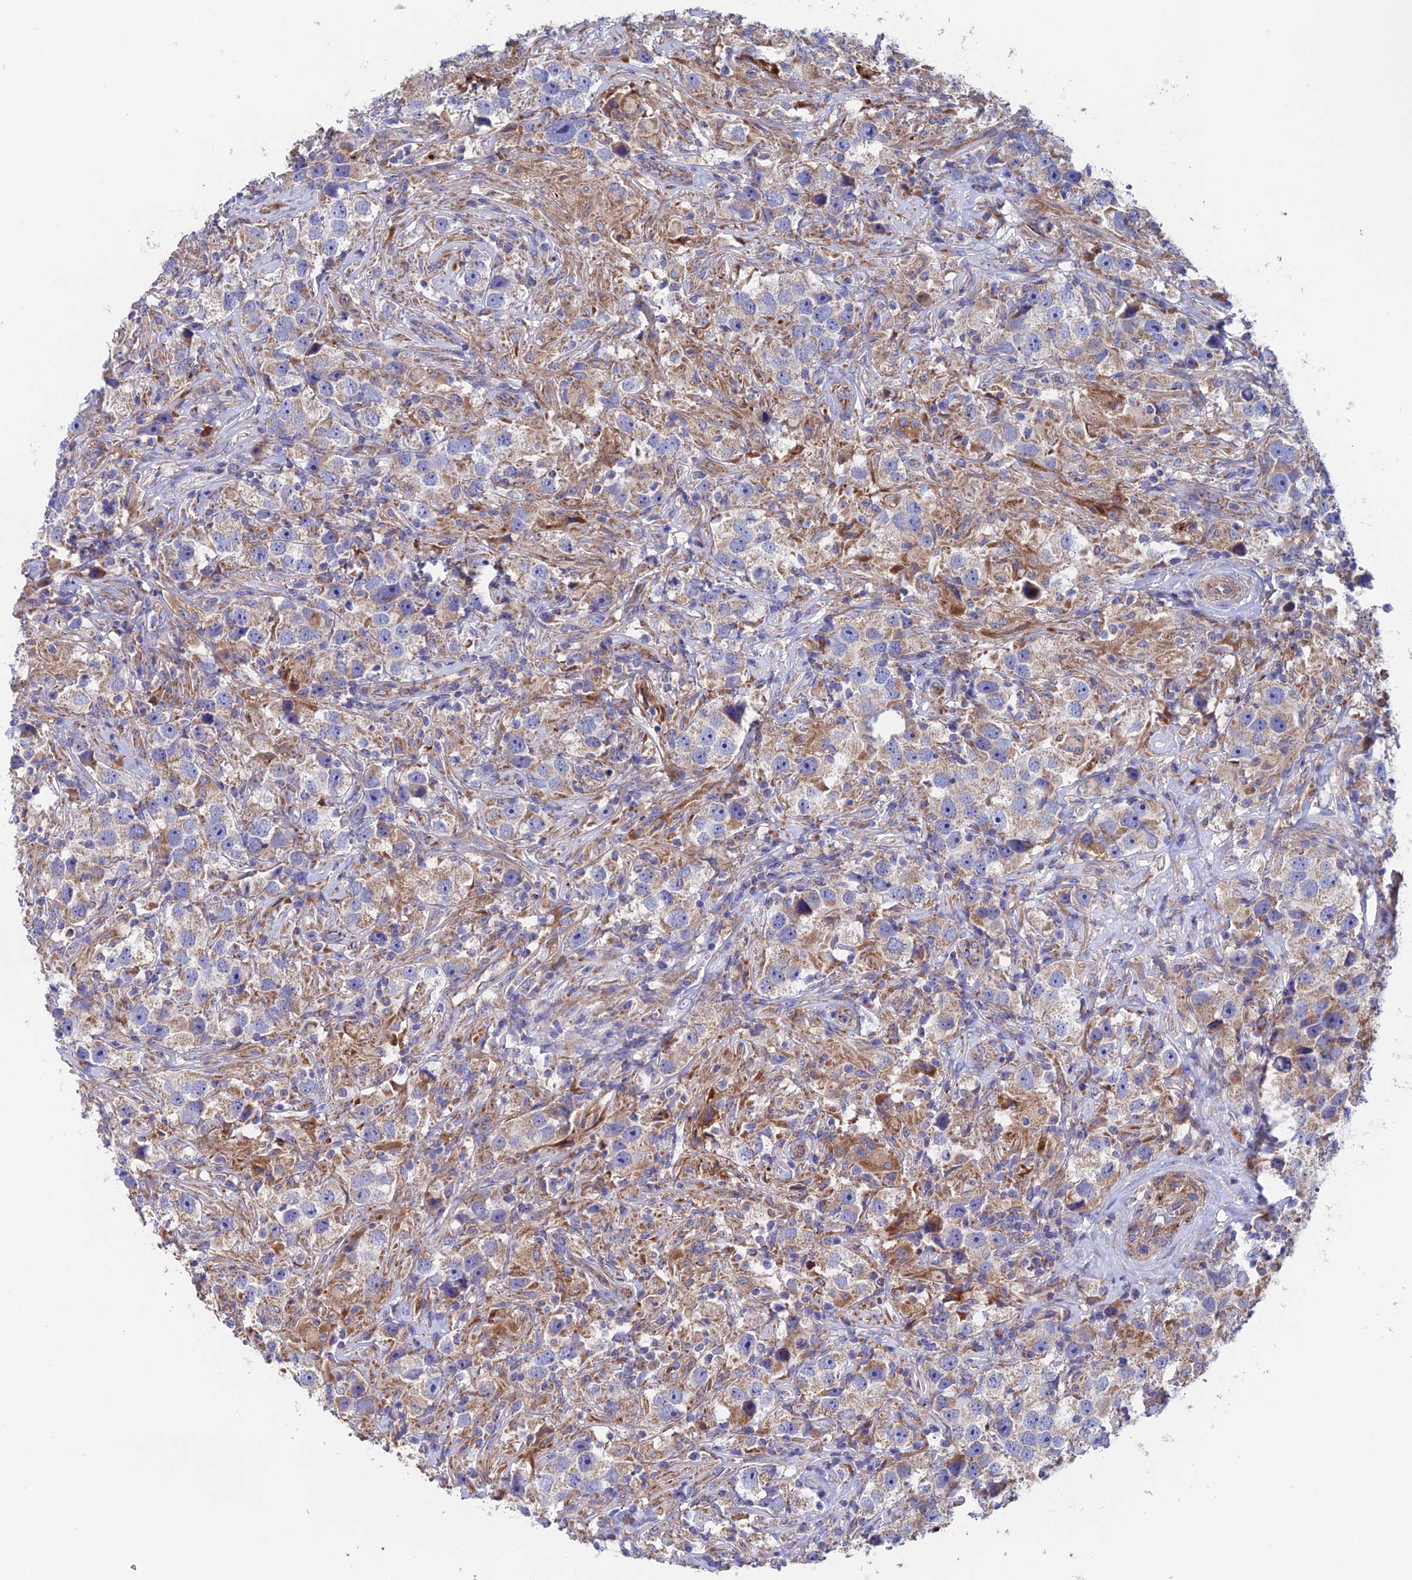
{"staining": {"intensity": "moderate", "quantity": "25%-75%", "location": "cytoplasmic/membranous"}, "tissue": "testis cancer", "cell_type": "Tumor cells", "image_type": "cancer", "snomed": [{"axis": "morphology", "description": "Seminoma, NOS"}, {"axis": "topography", "description": "Testis"}], "caption": "Immunohistochemical staining of seminoma (testis) shows moderate cytoplasmic/membranous protein expression in about 25%-75% of tumor cells.", "gene": "MRPL1", "patient": {"sex": "male", "age": 49}}